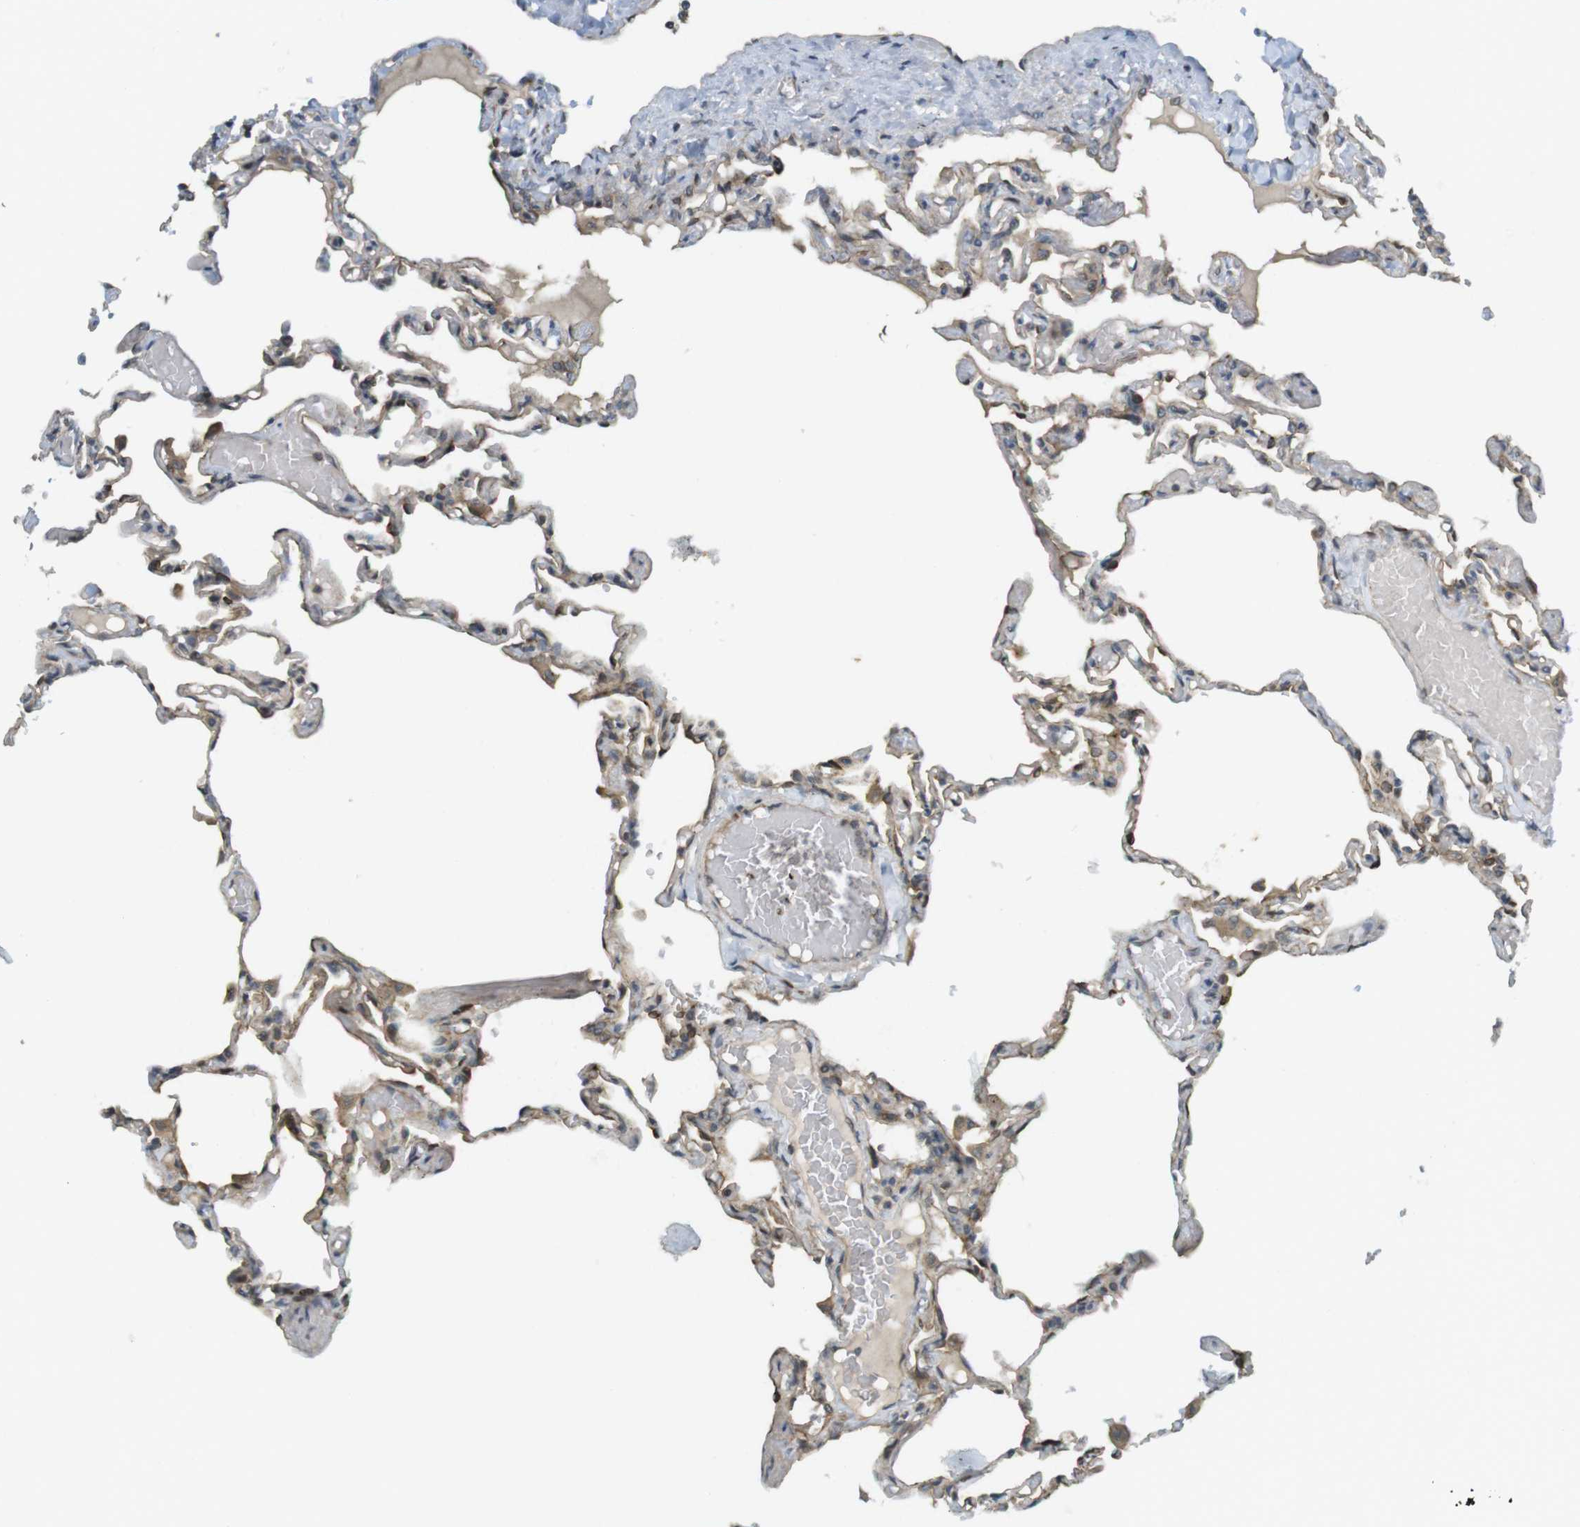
{"staining": {"intensity": "weak", "quantity": "25%-75%", "location": "cytoplasmic/membranous"}, "tissue": "lung", "cell_type": "Alveolar cells", "image_type": "normal", "snomed": [{"axis": "morphology", "description": "Normal tissue, NOS"}, {"axis": "topography", "description": "Lung"}], "caption": "Normal lung exhibits weak cytoplasmic/membranous positivity in about 25%-75% of alveolar cells The protein is stained brown, and the nuclei are stained in blue (DAB IHC with brightfield microscopy, high magnification)..", "gene": "CLRN3", "patient": {"sex": "male", "age": 21}}